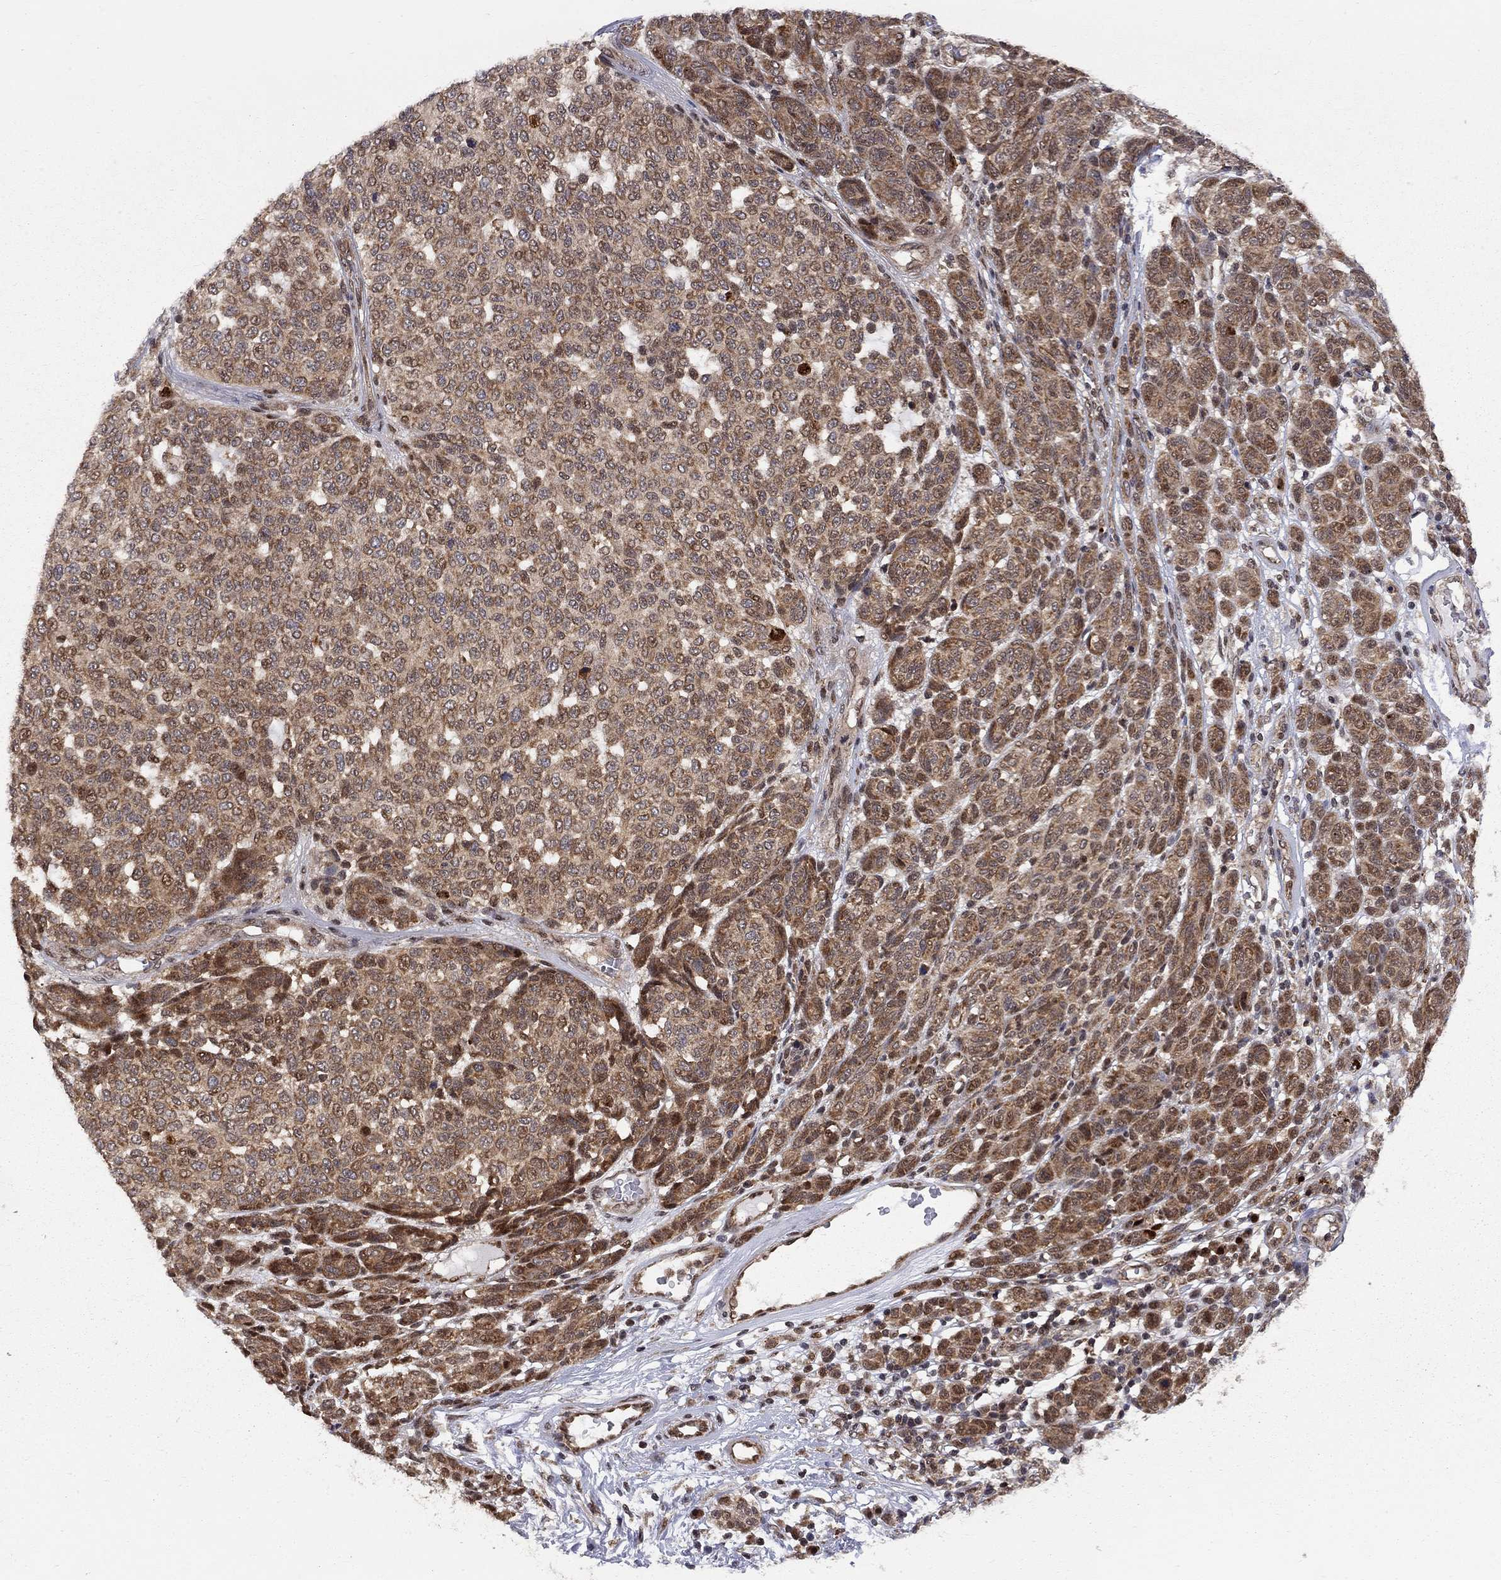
{"staining": {"intensity": "moderate", "quantity": ">75%", "location": "cytoplasmic/membranous"}, "tissue": "melanoma", "cell_type": "Tumor cells", "image_type": "cancer", "snomed": [{"axis": "morphology", "description": "Malignant melanoma, NOS"}, {"axis": "topography", "description": "Skin"}], "caption": "An immunohistochemistry image of tumor tissue is shown. Protein staining in brown highlights moderate cytoplasmic/membranous positivity in melanoma within tumor cells. (DAB (3,3'-diaminobenzidine) IHC, brown staining for protein, blue staining for nuclei).", "gene": "ELOB", "patient": {"sex": "male", "age": 59}}